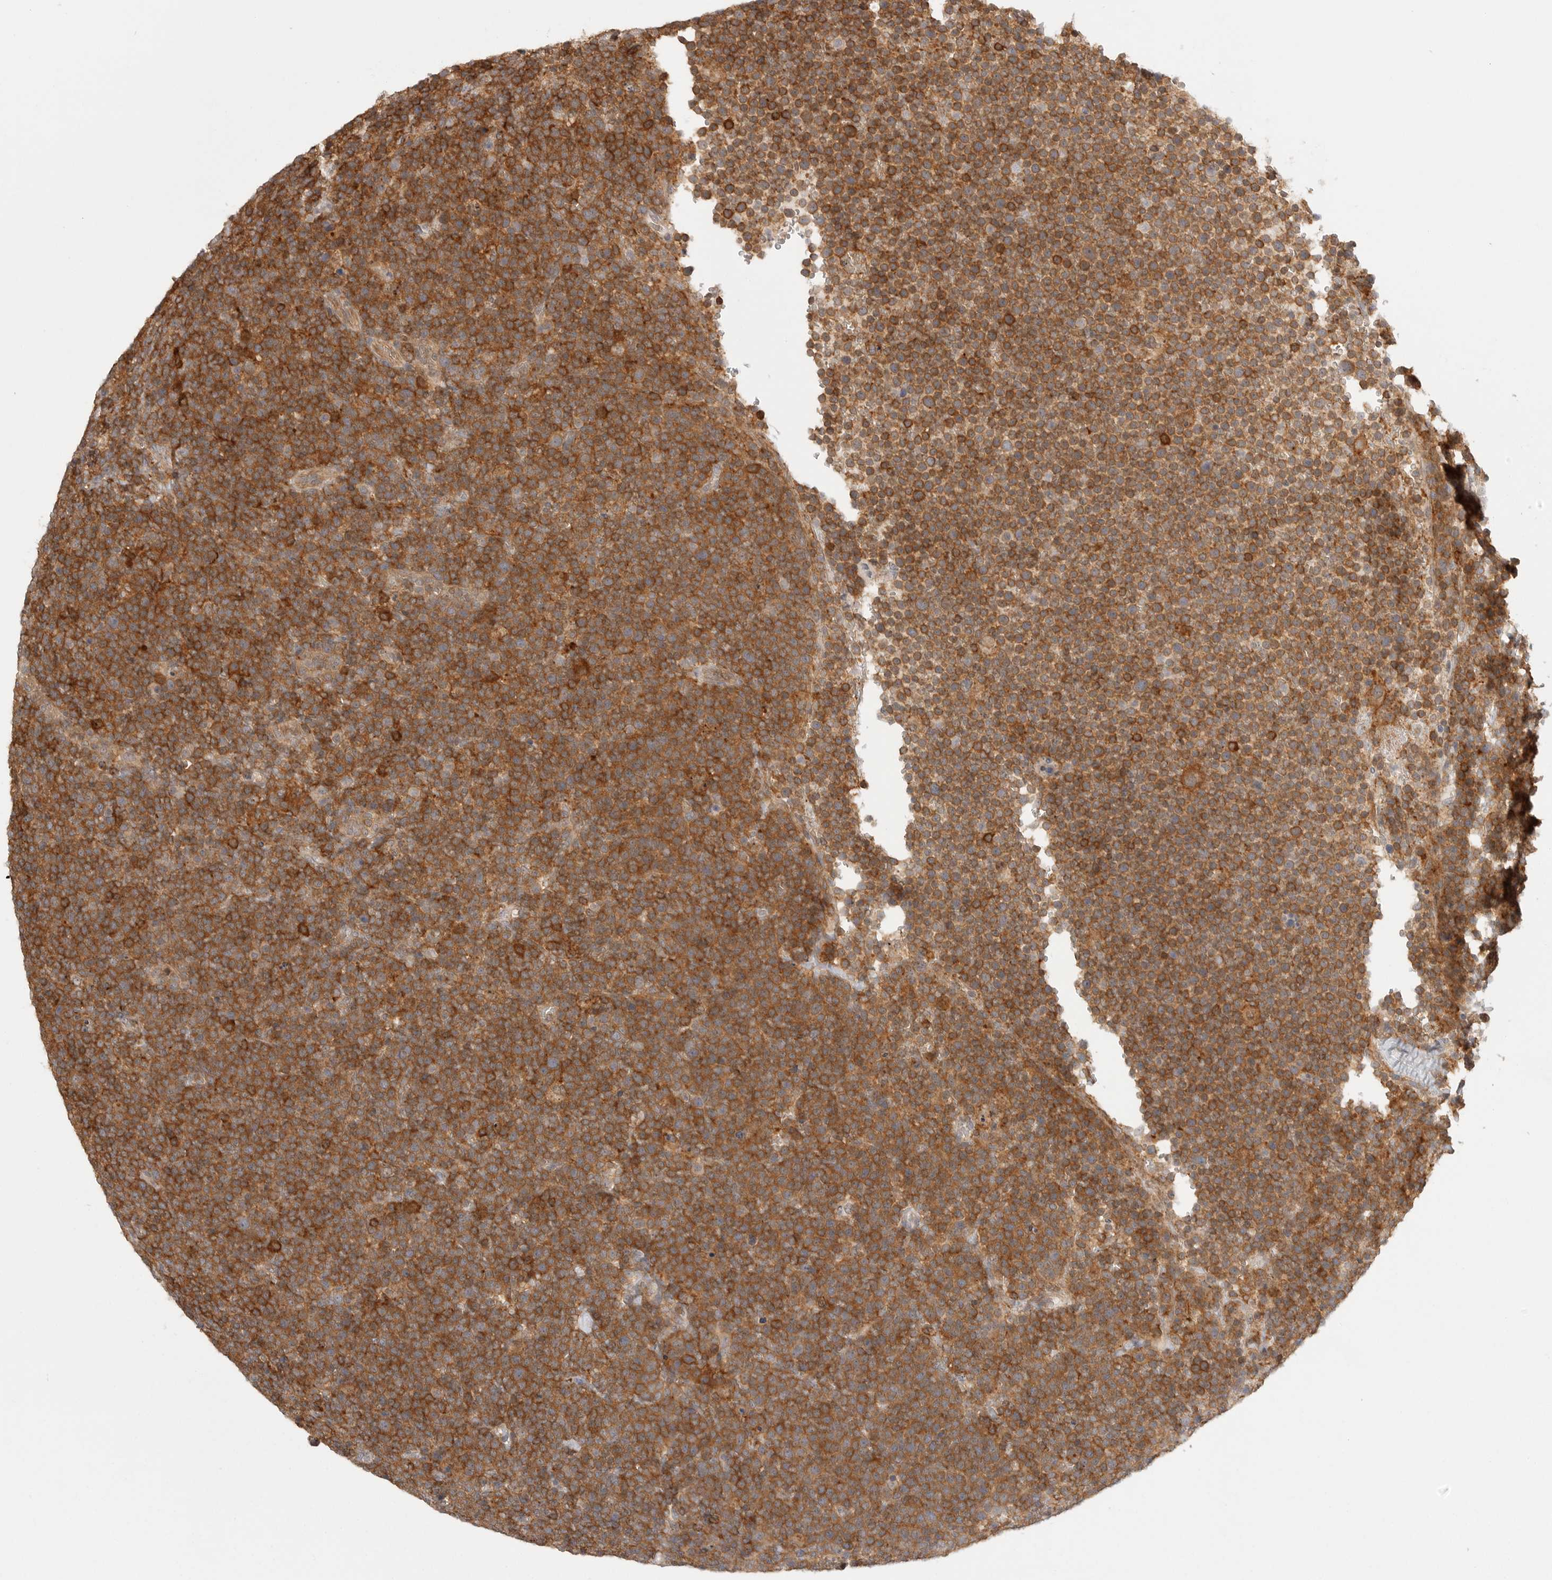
{"staining": {"intensity": "moderate", "quantity": ">75%", "location": "cytoplasmic/membranous"}, "tissue": "lymphoma", "cell_type": "Tumor cells", "image_type": "cancer", "snomed": [{"axis": "morphology", "description": "Malignant lymphoma, non-Hodgkin's type, High grade"}, {"axis": "topography", "description": "Lymph node"}], "caption": "Lymphoma tissue demonstrates moderate cytoplasmic/membranous positivity in about >75% of tumor cells, visualized by immunohistochemistry. Using DAB (3,3'-diaminobenzidine) (brown) and hematoxylin (blue) stains, captured at high magnification using brightfield microscopy.", "gene": "DBNL", "patient": {"sex": "male", "age": 61}}